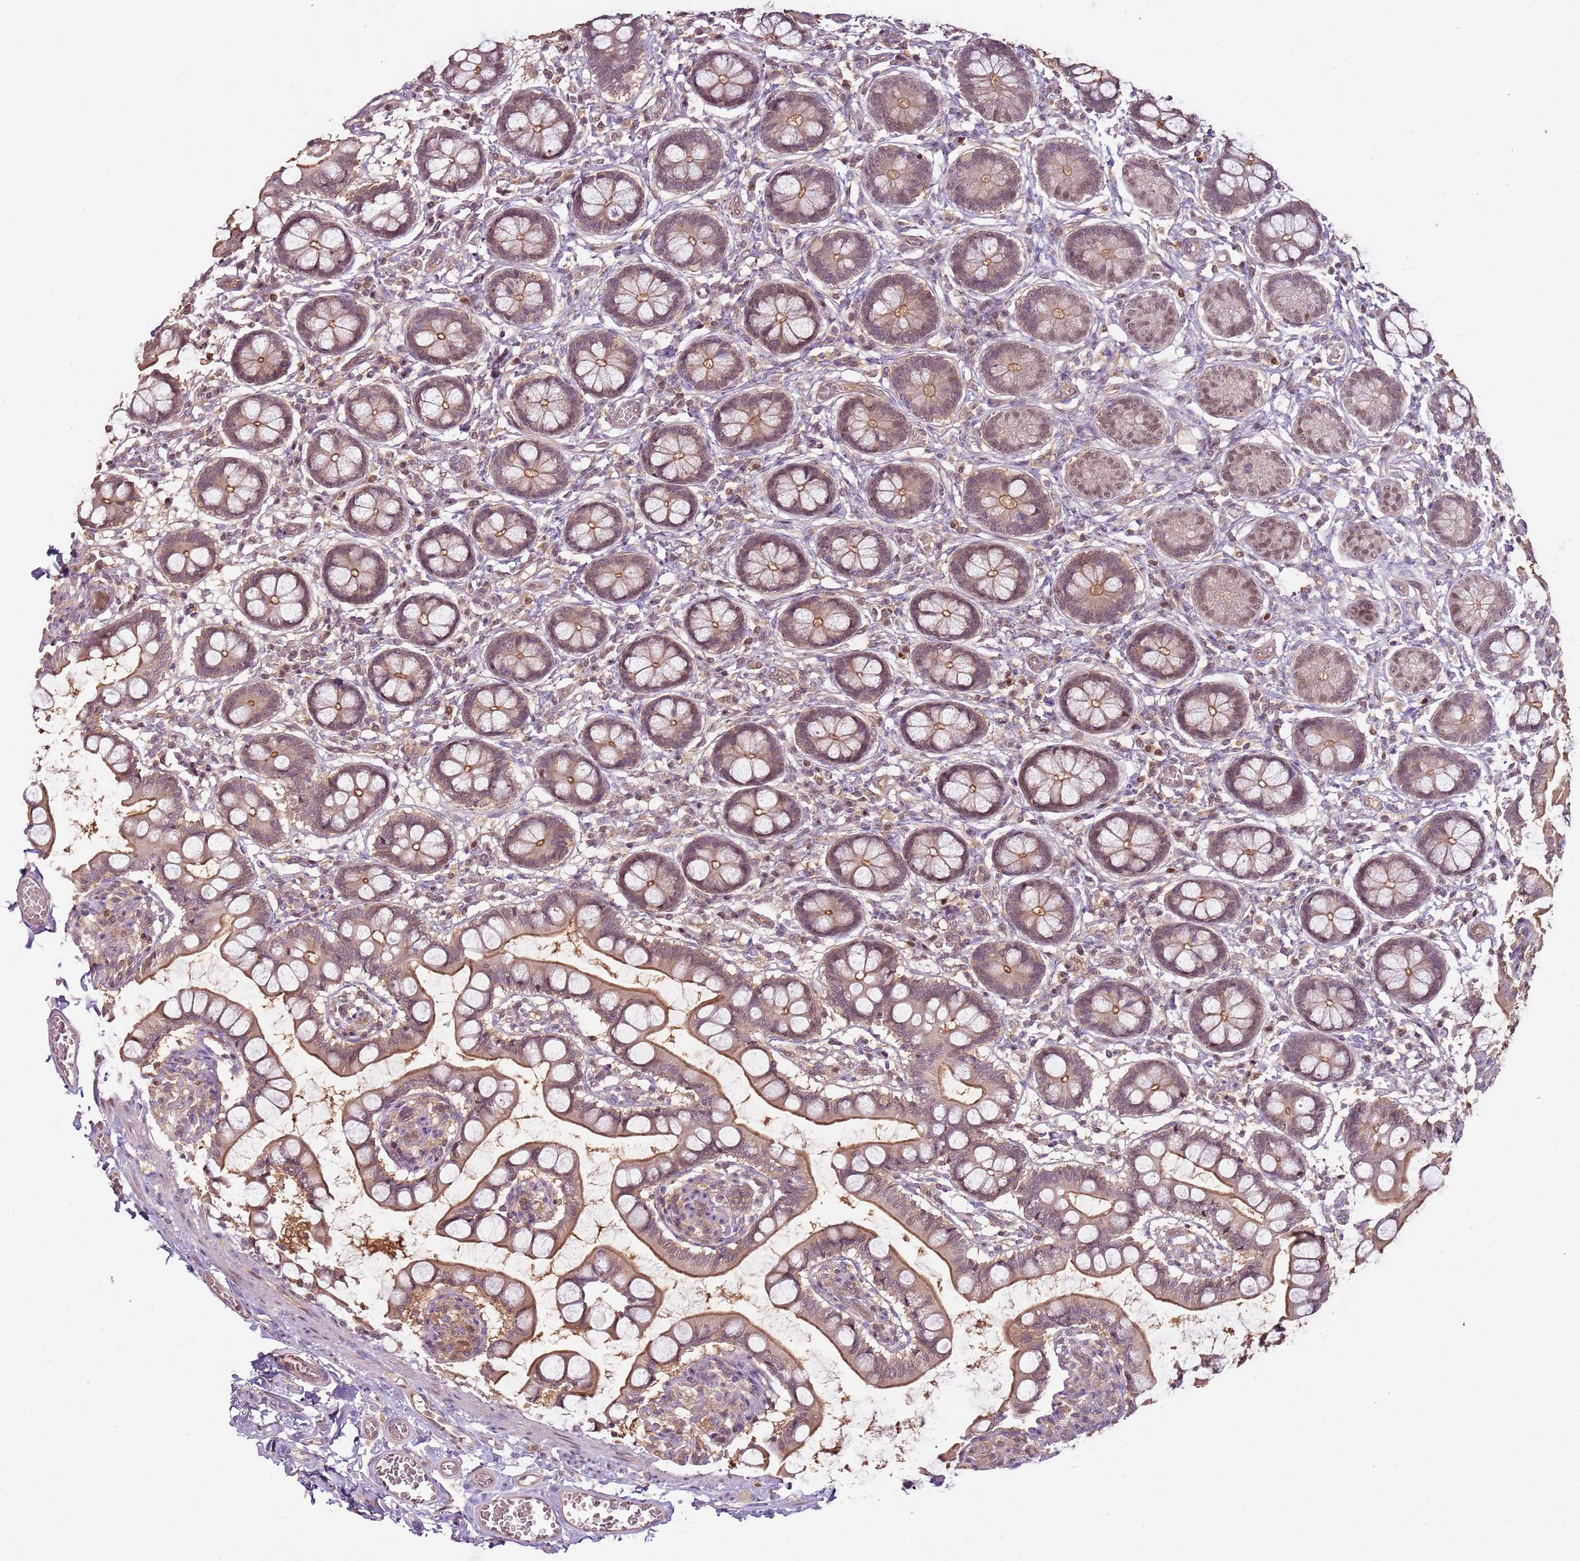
{"staining": {"intensity": "moderate", "quantity": ">75%", "location": "cytoplasmic/membranous"}, "tissue": "small intestine", "cell_type": "Glandular cells", "image_type": "normal", "snomed": [{"axis": "morphology", "description": "Normal tissue, NOS"}, {"axis": "topography", "description": "Small intestine"}], "caption": "Protein positivity by IHC demonstrates moderate cytoplasmic/membranous expression in approximately >75% of glandular cells in benign small intestine. (Brightfield microscopy of DAB IHC at high magnification).", "gene": "GSTO2", "patient": {"sex": "male", "age": 52}}